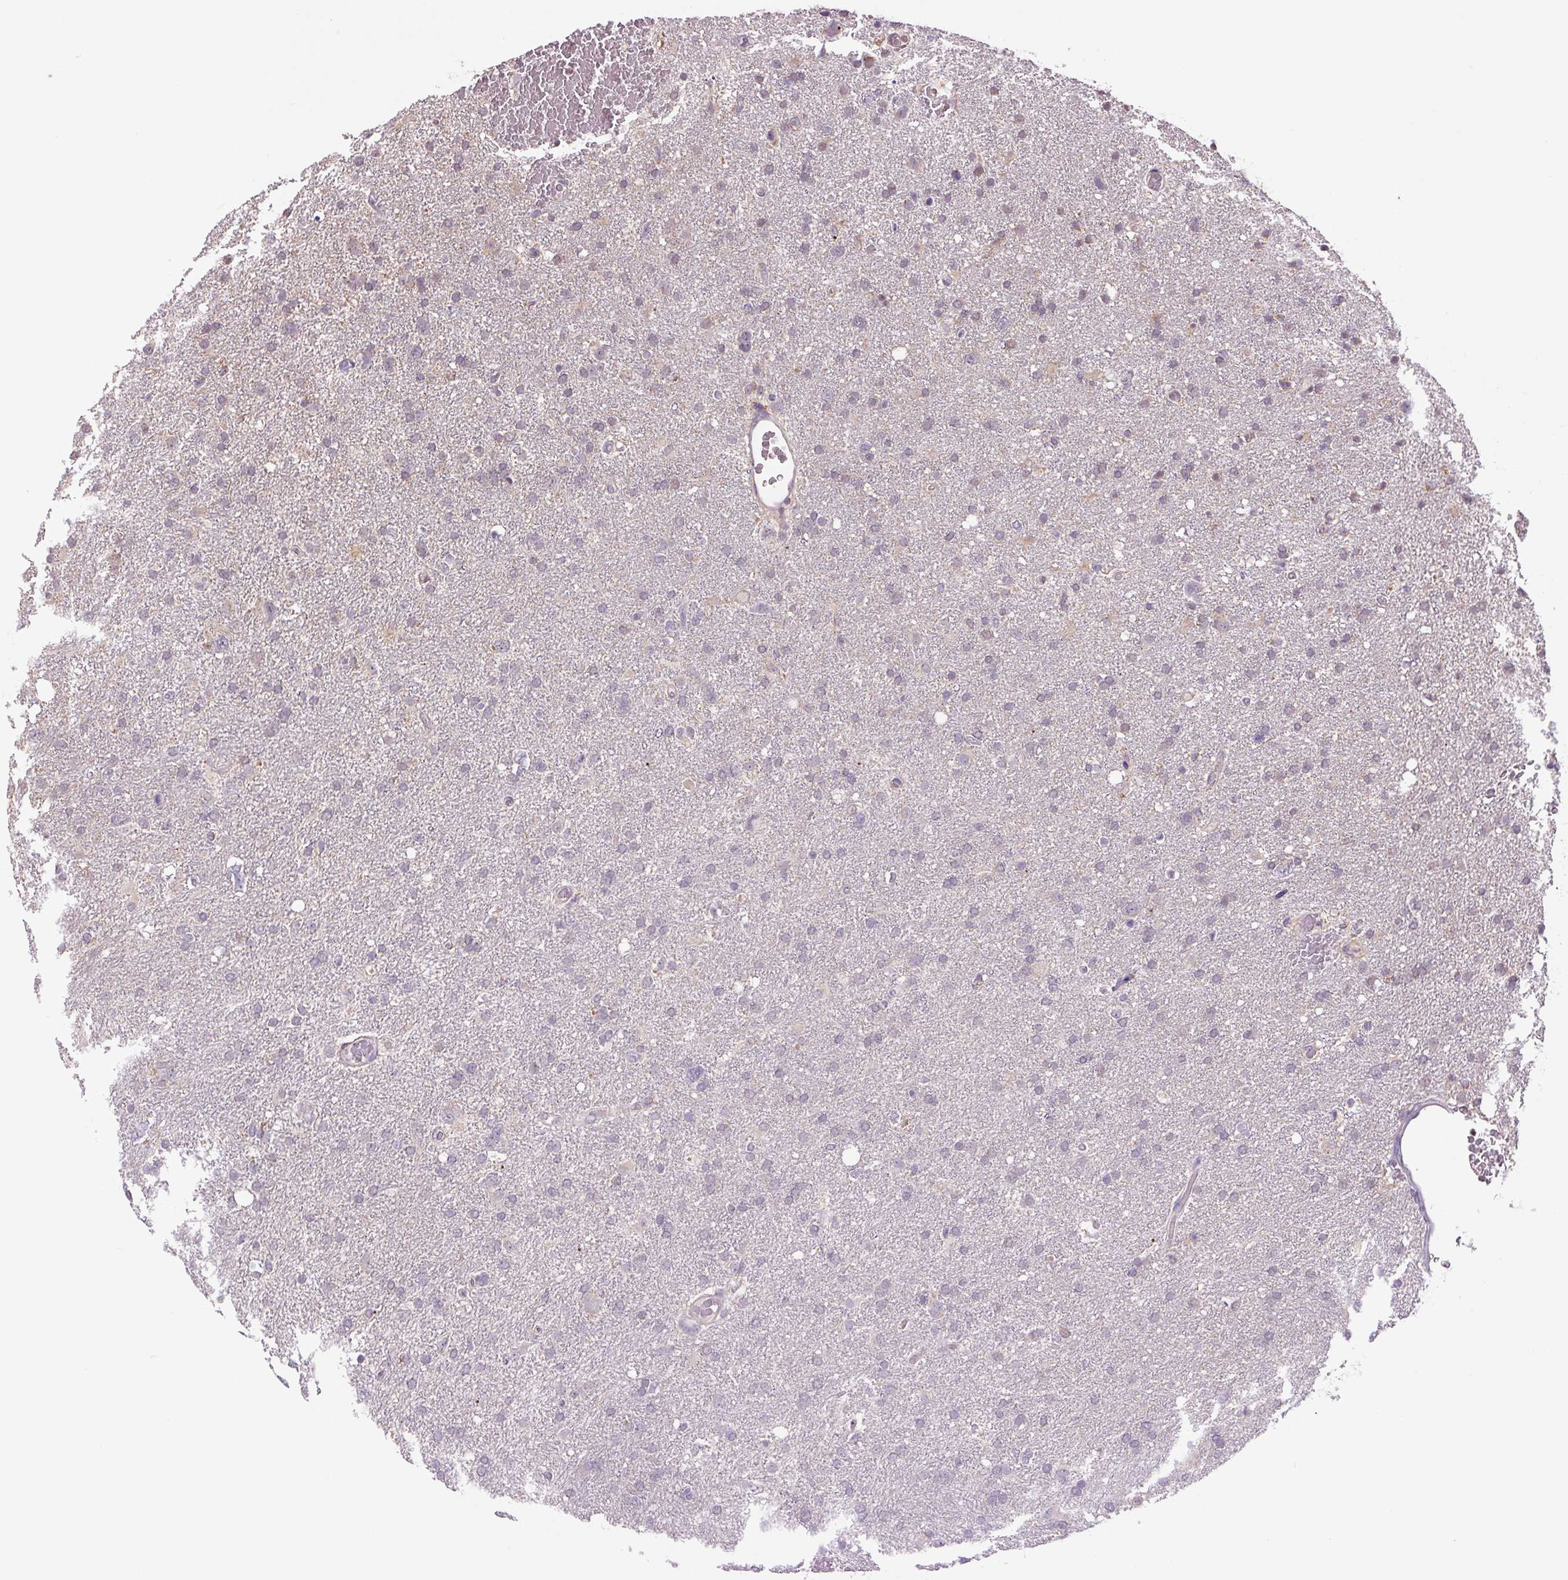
{"staining": {"intensity": "weak", "quantity": "<25%", "location": "nuclear"}, "tissue": "glioma", "cell_type": "Tumor cells", "image_type": "cancer", "snomed": [{"axis": "morphology", "description": "Glioma, malignant, High grade"}, {"axis": "topography", "description": "Brain"}], "caption": "This image is of glioma stained with immunohistochemistry (IHC) to label a protein in brown with the nuclei are counter-stained blue. There is no positivity in tumor cells.", "gene": "SGF29", "patient": {"sex": "male", "age": 61}}